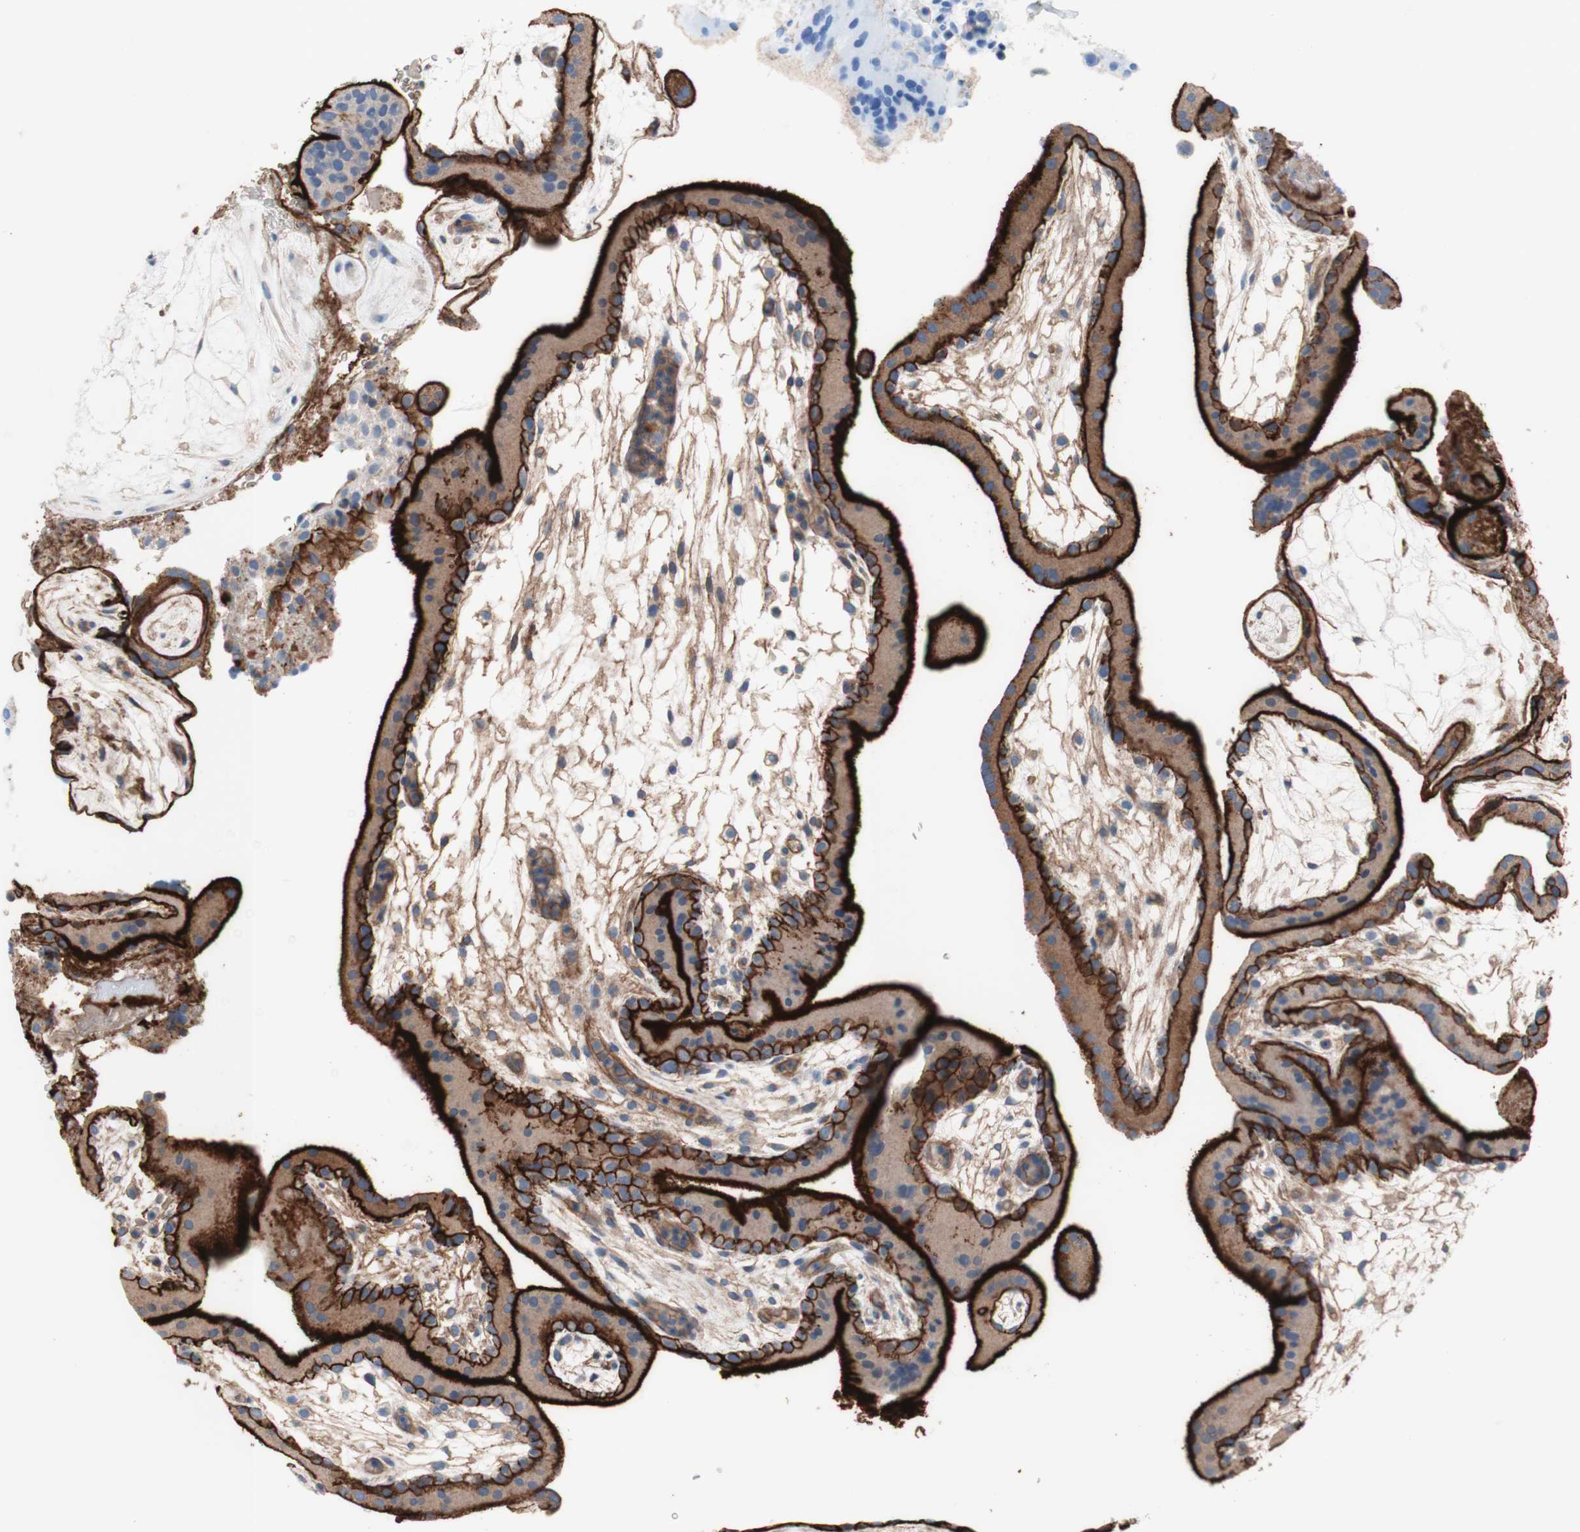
{"staining": {"intensity": "weak", "quantity": "25%-75%", "location": "cytoplasmic/membranous"}, "tissue": "placenta", "cell_type": "Decidual cells", "image_type": "normal", "snomed": [{"axis": "morphology", "description": "Normal tissue, NOS"}, {"axis": "topography", "description": "Placenta"}], "caption": "Immunohistochemical staining of unremarkable placenta reveals low levels of weak cytoplasmic/membranous positivity in about 25%-75% of decidual cells. Immunohistochemistry stains the protein in brown and the nuclei are stained blue.", "gene": "CD46", "patient": {"sex": "female", "age": 19}}